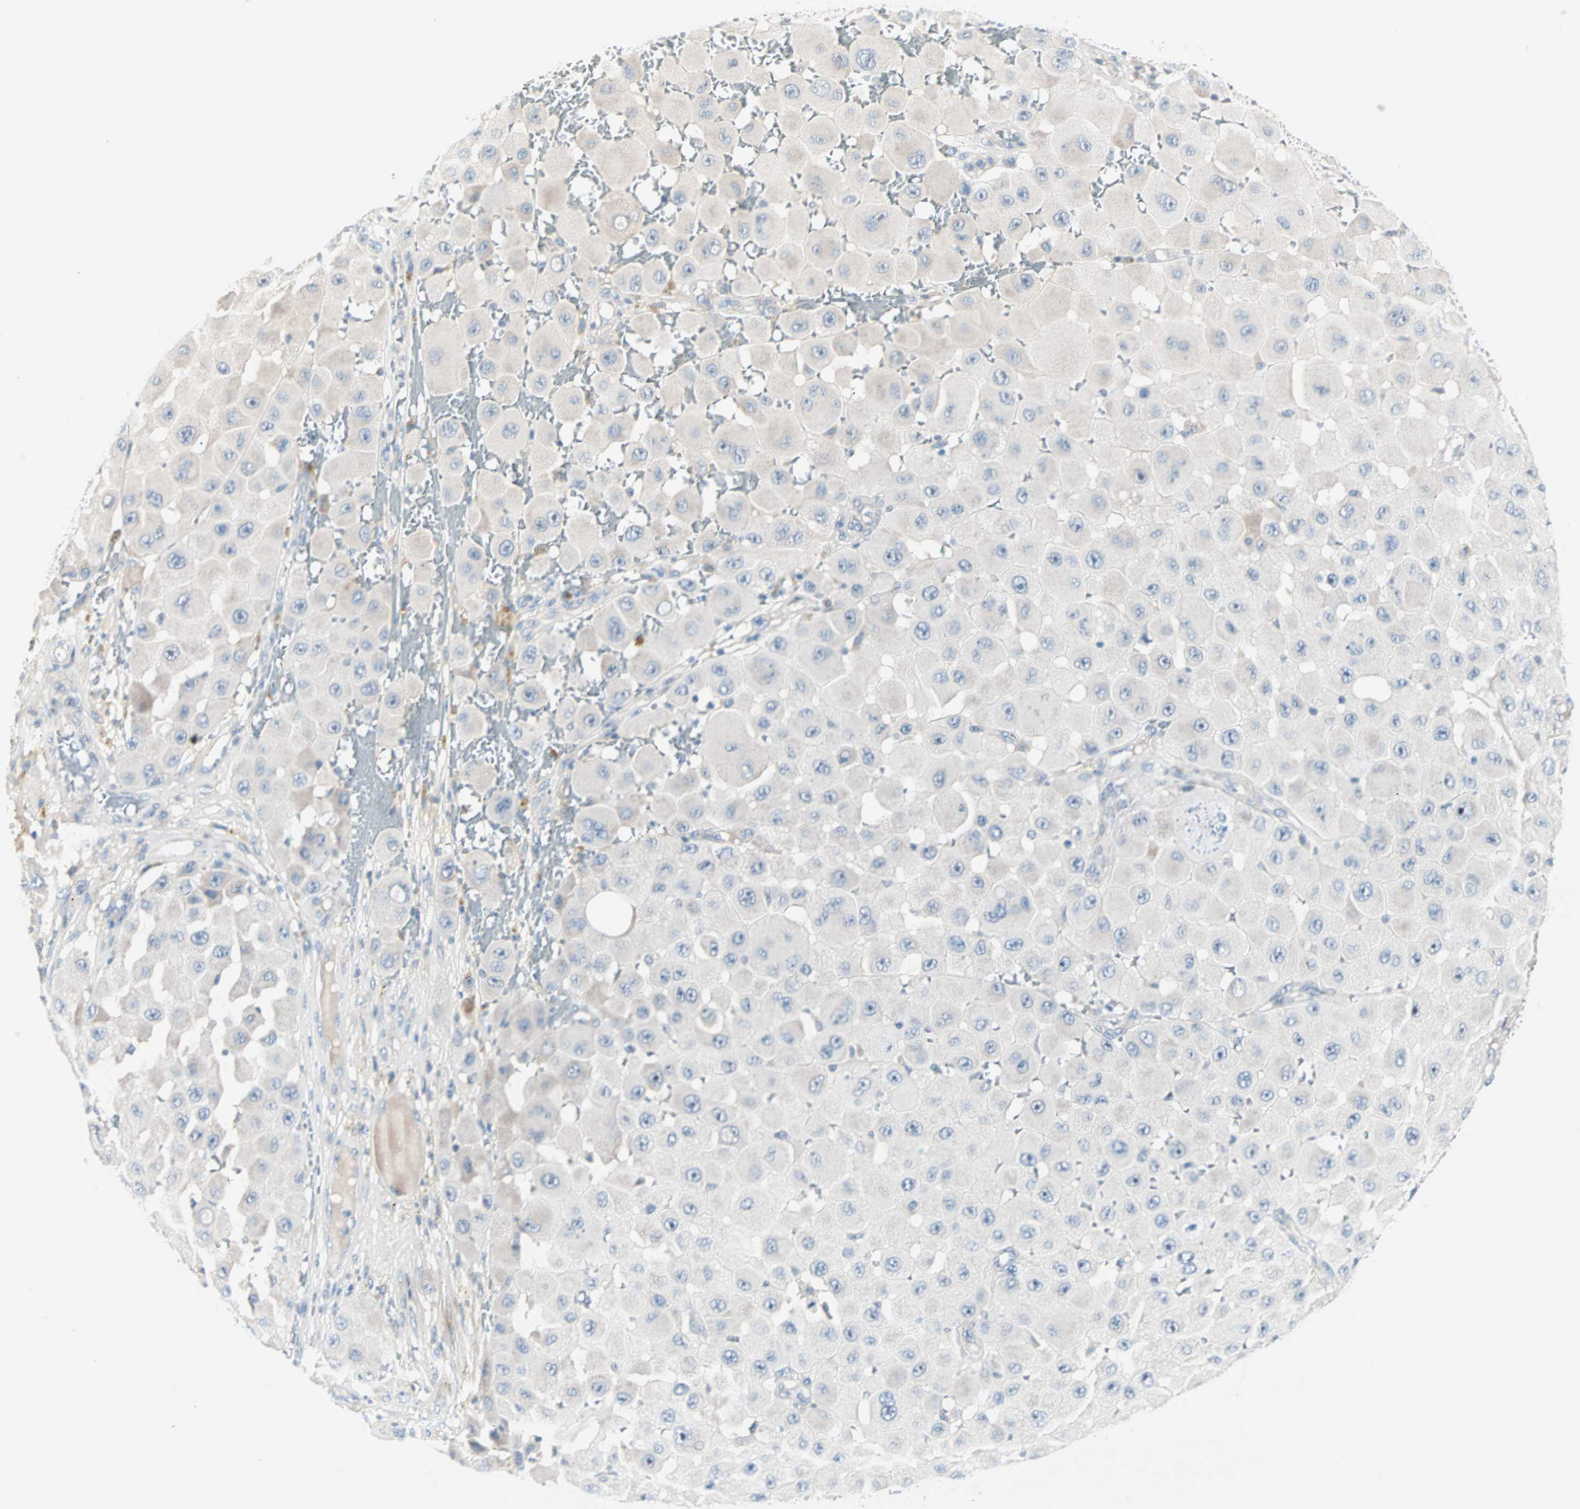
{"staining": {"intensity": "negative", "quantity": "none", "location": "none"}, "tissue": "melanoma", "cell_type": "Tumor cells", "image_type": "cancer", "snomed": [{"axis": "morphology", "description": "Malignant melanoma, NOS"}, {"axis": "topography", "description": "Skin"}], "caption": "Photomicrograph shows no protein positivity in tumor cells of malignant melanoma tissue.", "gene": "NEFH", "patient": {"sex": "female", "age": 81}}